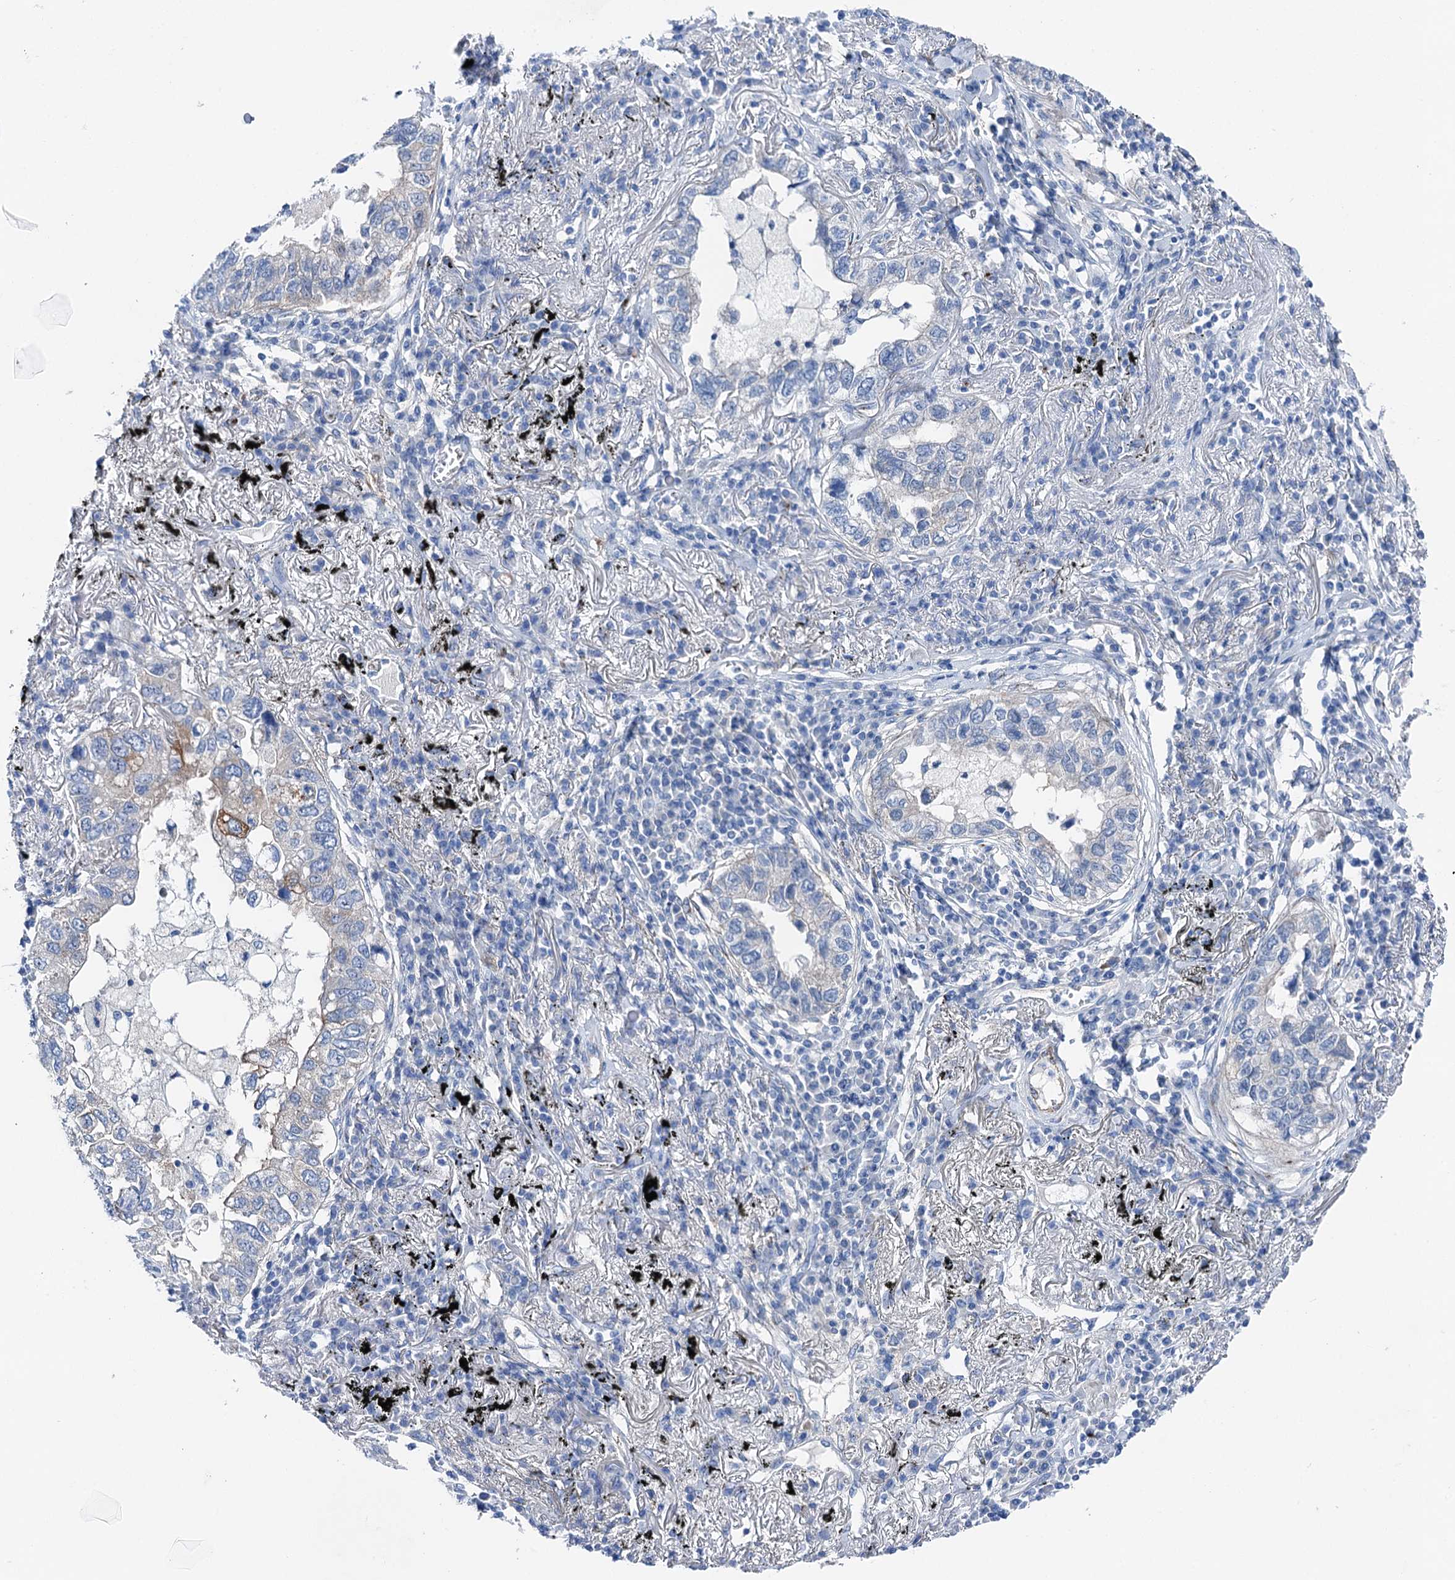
{"staining": {"intensity": "negative", "quantity": "none", "location": "none"}, "tissue": "lung cancer", "cell_type": "Tumor cells", "image_type": "cancer", "snomed": [{"axis": "morphology", "description": "Adenocarcinoma, NOS"}, {"axis": "topography", "description": "Lung"}], "caption": "IHC image of neoplastic tissue: lung cancer stained with DAB (3,3'-diaminobenzidine) demonstrates no significant protein expression in tumor cells.", "gene": "SHROOM1", "patient": {"sex": "male", "age": 65}}